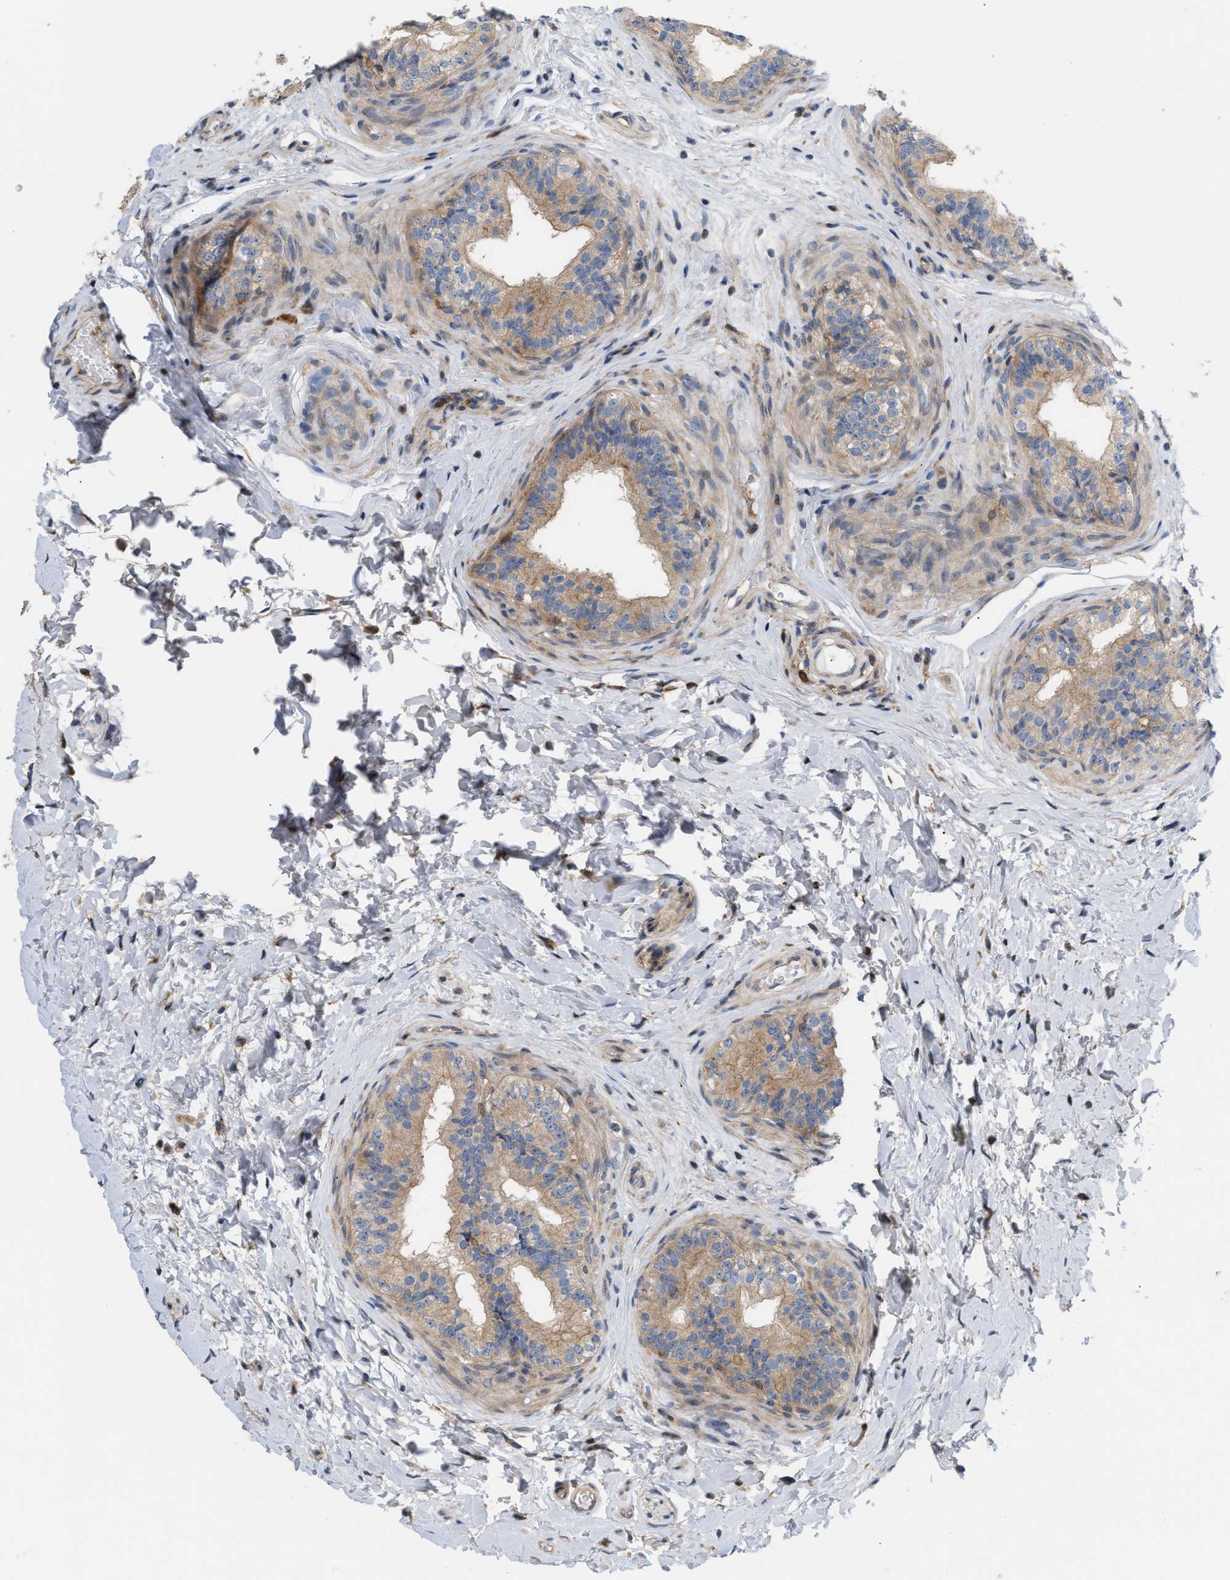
{"staining": {"intensity": "moderate", "quantity": ">75%", "location": "cytoplasmic/membranous"}, "tissue": "epididymis", "cell_type": "Glandular cells", "image_type": "normal", "snomed": [{"axis": "morphology", "description": "Normal tissue, NOS"}, {"axis": "topography", "description": "Testis"}, {"axis": "topography", "description": "Epididymis"}], "caption": "Brown immunohistochemical staining in benign human epididymis exhibits moderate cytoplasmic/membranous expression in approximately >75% of glandular cells.", "gene": "DBNL", "patient": {"sex": "male", "age": 36}}